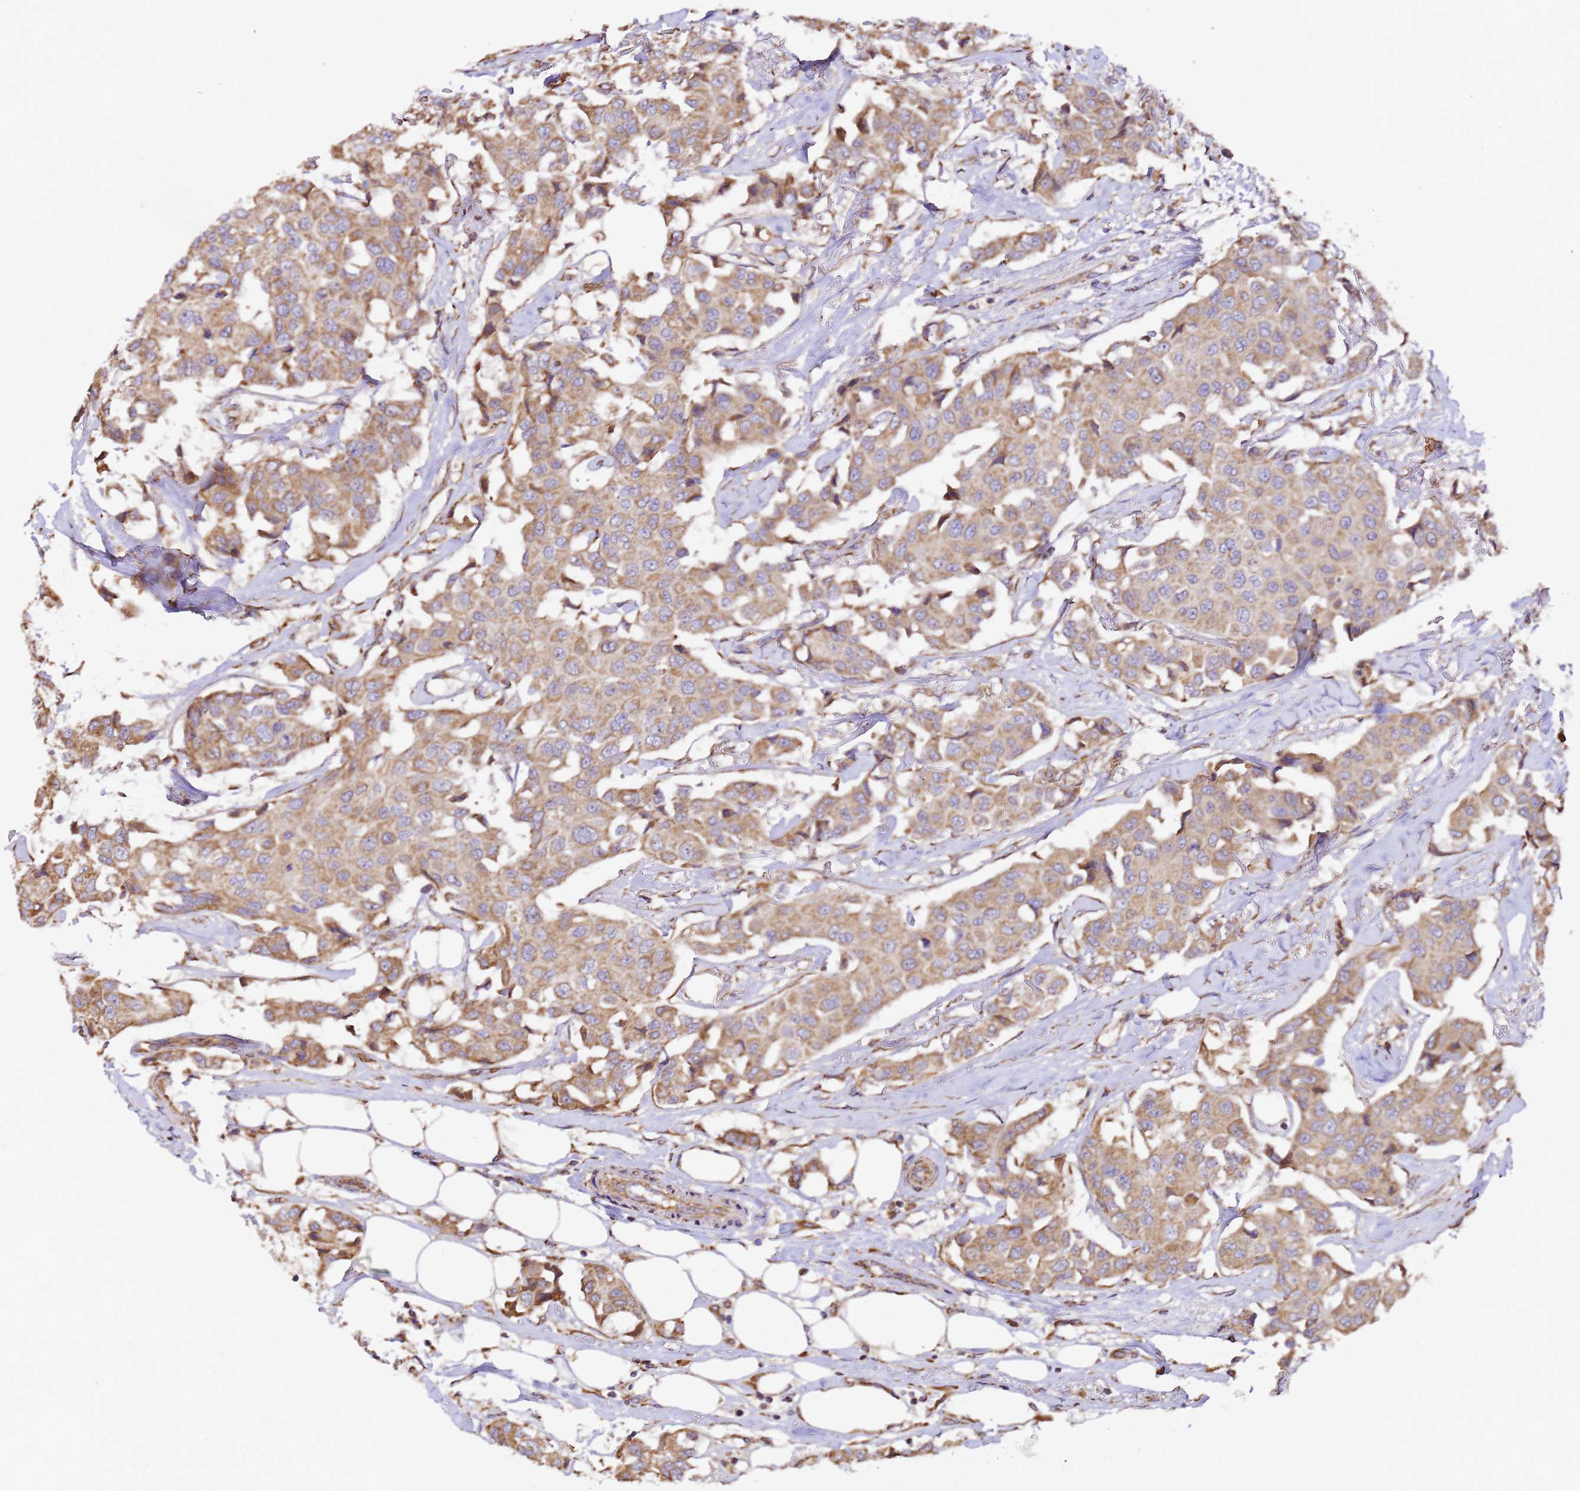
{"staining": {"intensity": "moderate", "quantity": ">75%", "location": "cytoplasmic/membranous"}, "tissue": "breast cancer", "cell_type": "Tumor cells", "image_type": "cancer", "snomed": [{"axis": "morphology", "description": "Duct carcinoma"}, {"axis": "topography", "description": "Breast"}], "caption": "Immunohistochemical staining of human invasive ductal carcinoma (breast) exhibits medium levels of moderate cytoplasmic/membranous protein positivity in about >75% of tumor cells.", "gene": "LRRIQ1", "patient": {"sex": "female", "age": 80}}